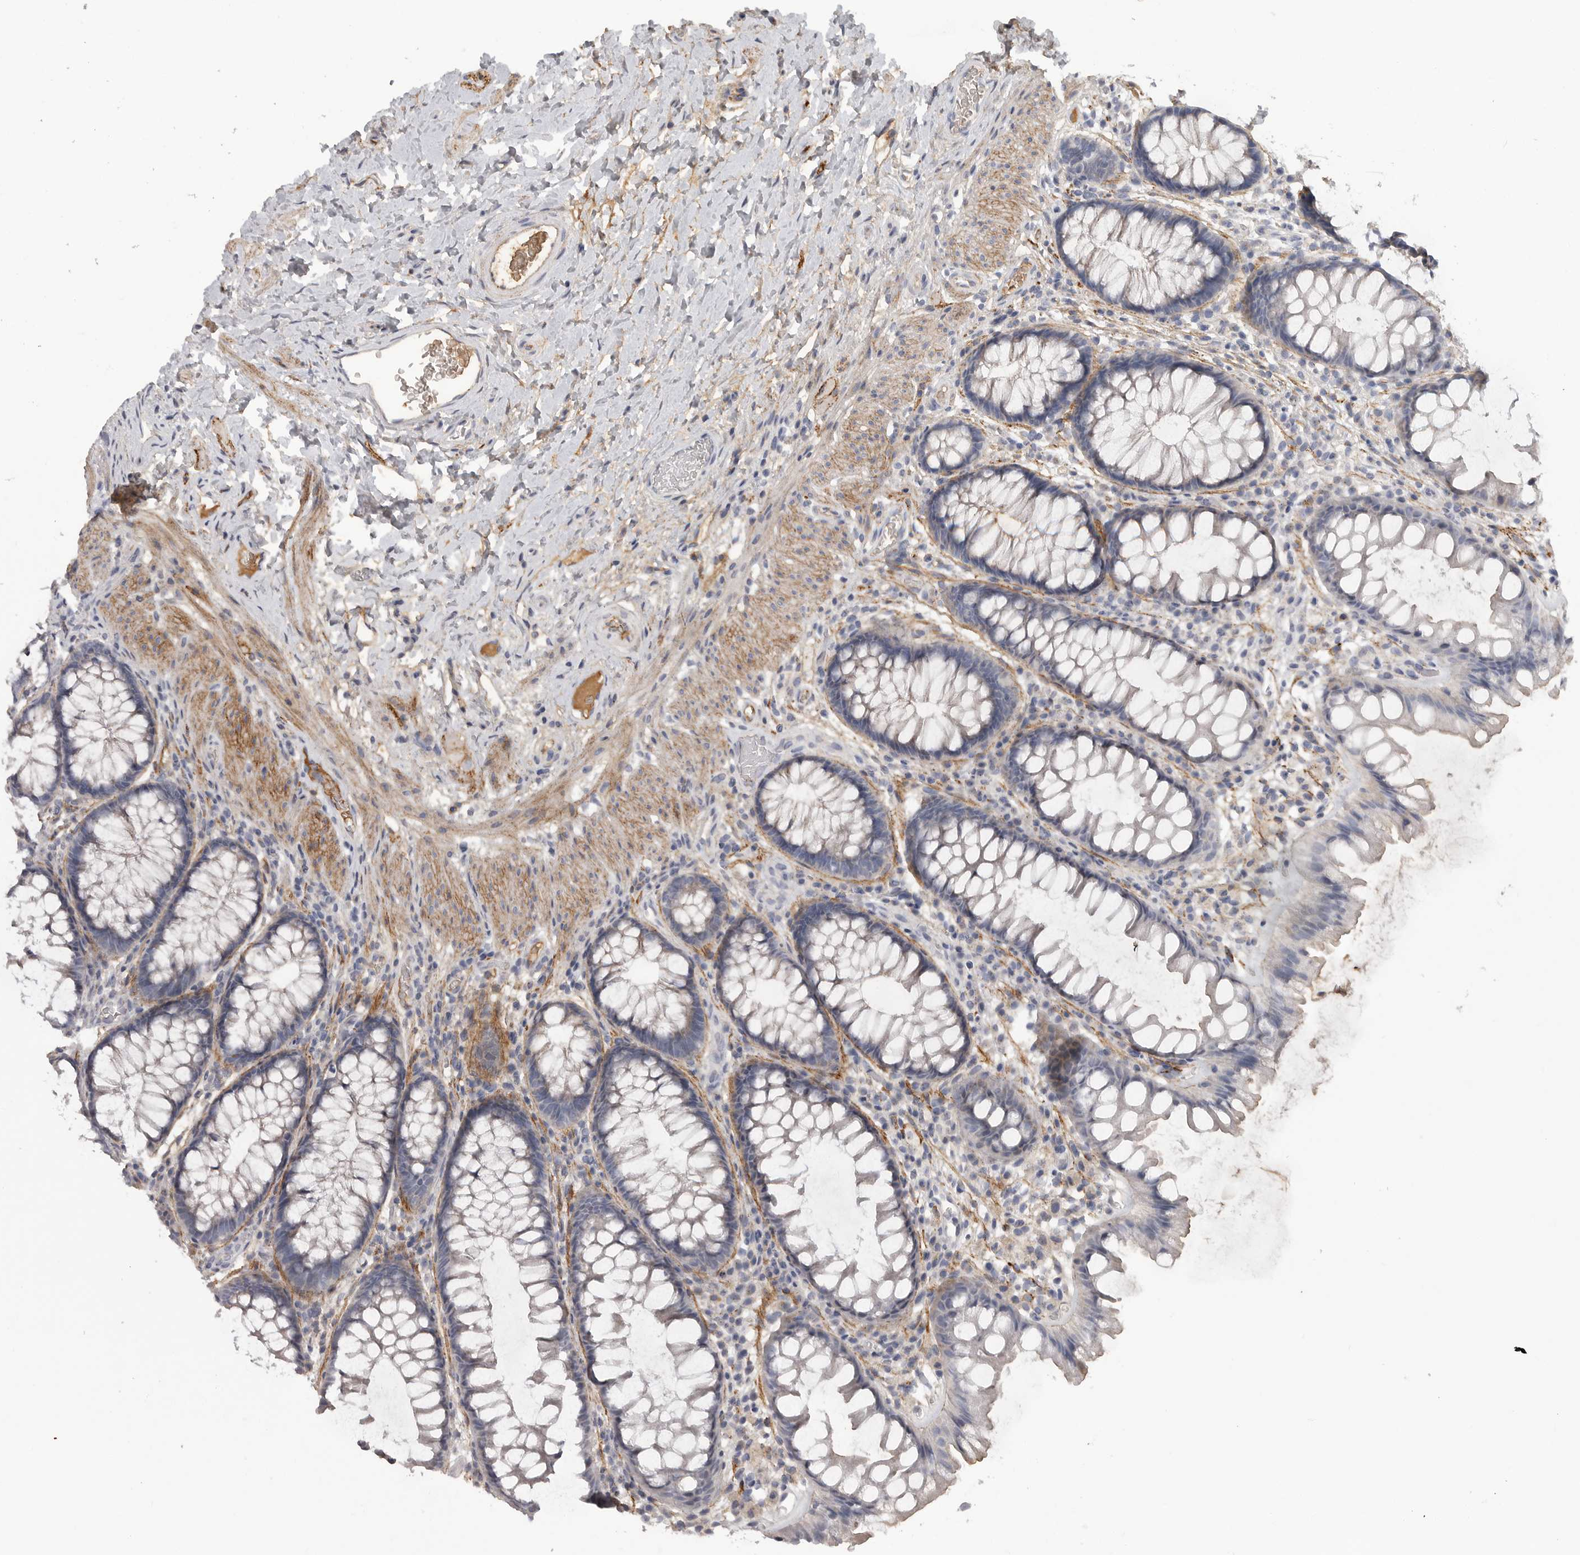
{"staining": {"intensity": "weak", "quantity": "25%-75%", "location": "cytoplasmic/membranous"}, "tissue": "colon", "cell_type": "Endothelial cells", "image_type": "normal", "snomed": [{"axis": "morphology", "description": "Normal tissue, NOS"}, {"axis": "topography", "description": "Colon"}], "caption": "Immunohistochemistry (IHC) (DAB) staining of benign human colon exhibits weak cytoplasmic/membranous protein staining in approximately 25%-75% of endothelial cells. The staining is performed using DAB (3,3'-diaminobenzidine) brown chromogen to label protein expression. The nuclei are counter-stained blue using hematoxylin.", "gene": "SDC3", "patient": {"sex": "female", "age": 62}}